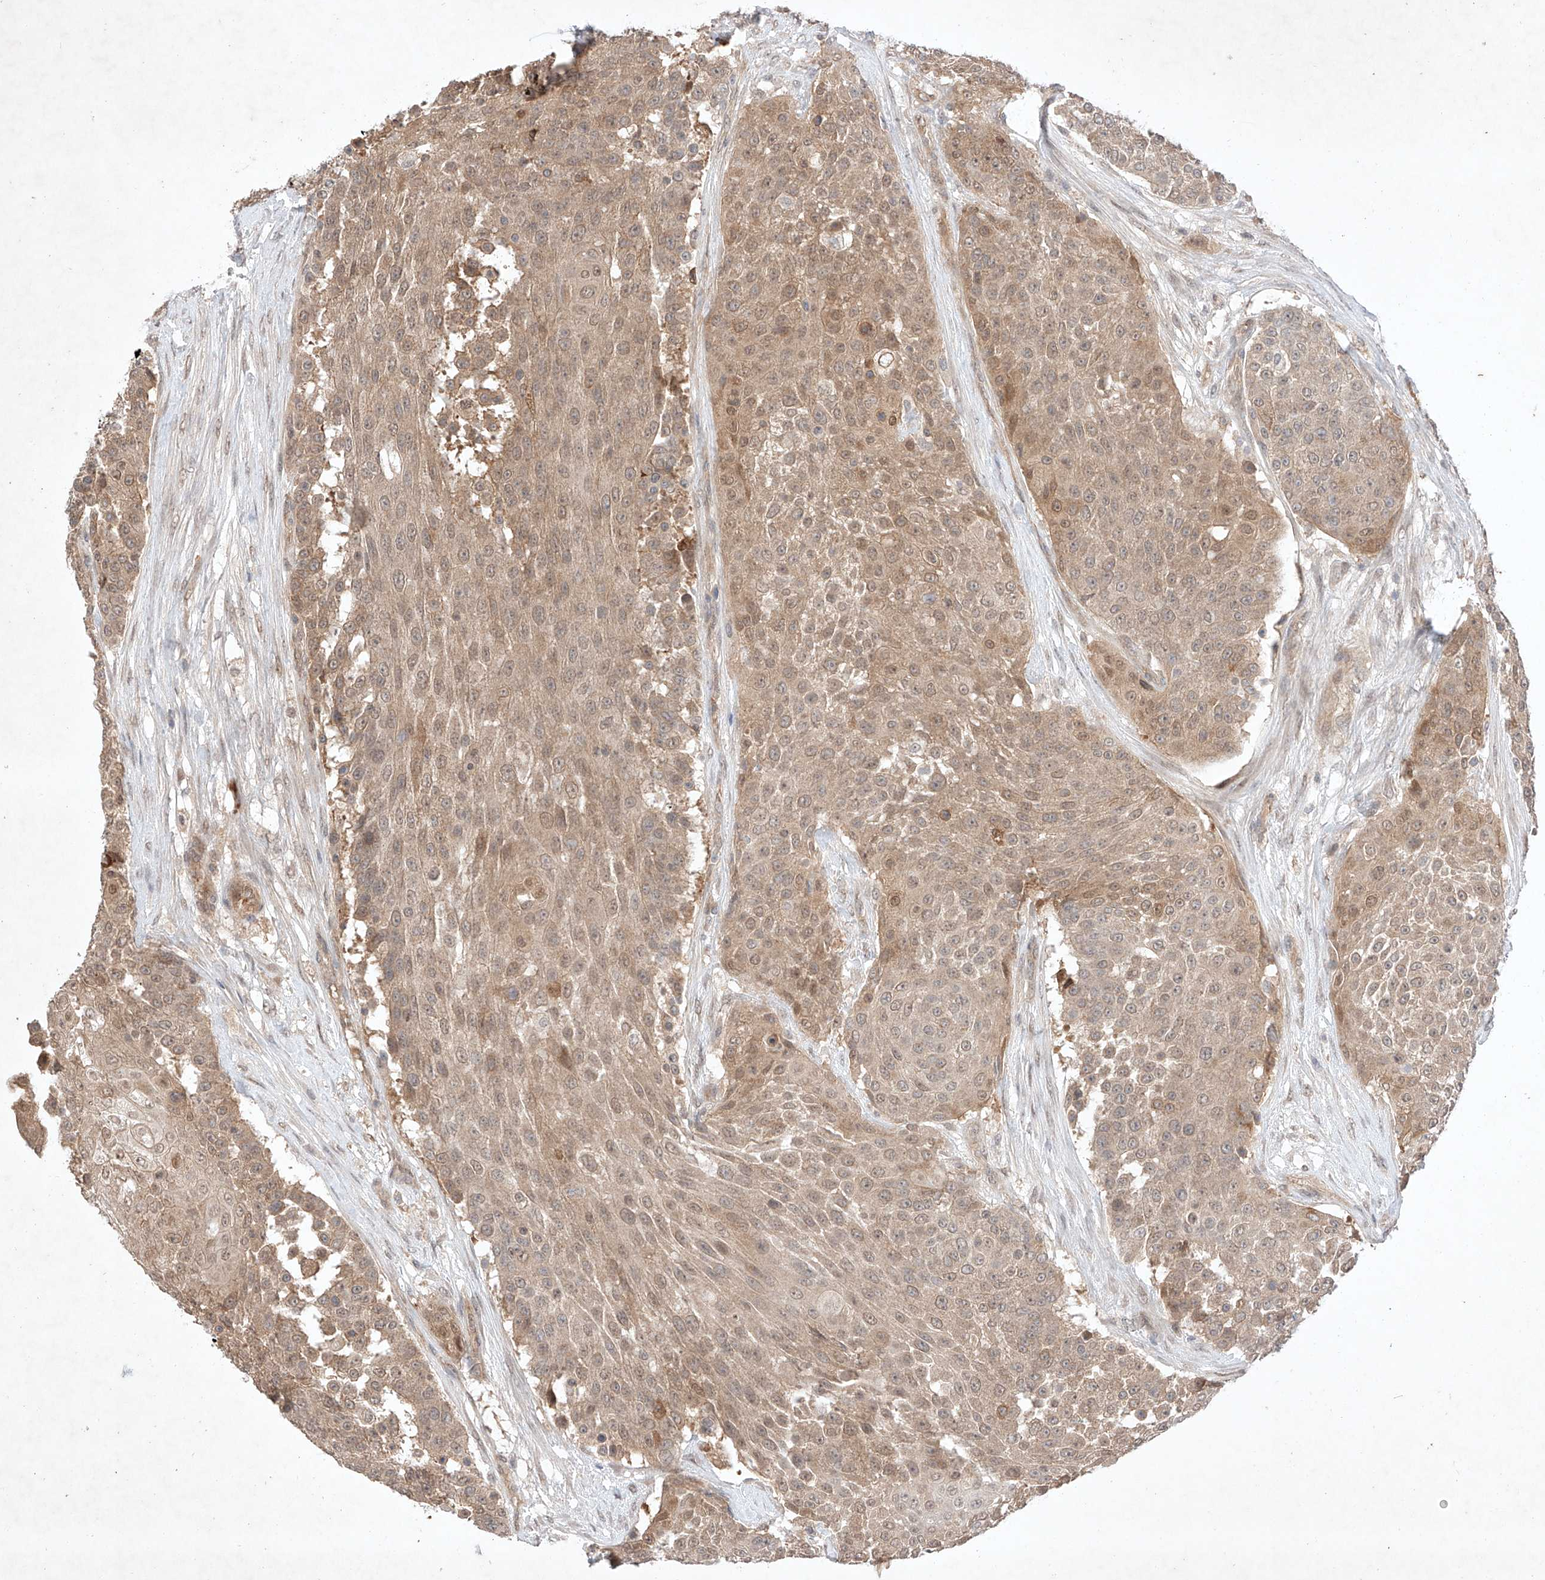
{"staining": {"intensity": "weak", "quantity": ">75%", "location": "cytoplasmic/membranous,nuclear"}, "tissue": "urothelial cancer", "cell_type": "Tumor cells", "image_type": "cancer", "snomed": [{"axis": "morphology", "description": "Urothelial carcinoma, High grade"}, {"axis": "topography", "description": "Urinary bladder"}], "caption": "Brown immunohistochemical staining in high-grade urothelial carcinoma displays weak cytoplasmic/membranous and nuclear expression in approximately >75% of tumor cells. (IHC, brightfield microscopy, high magnification).", "gene": "ZNF124", "patient": {"sex": "female", "age": 63}}